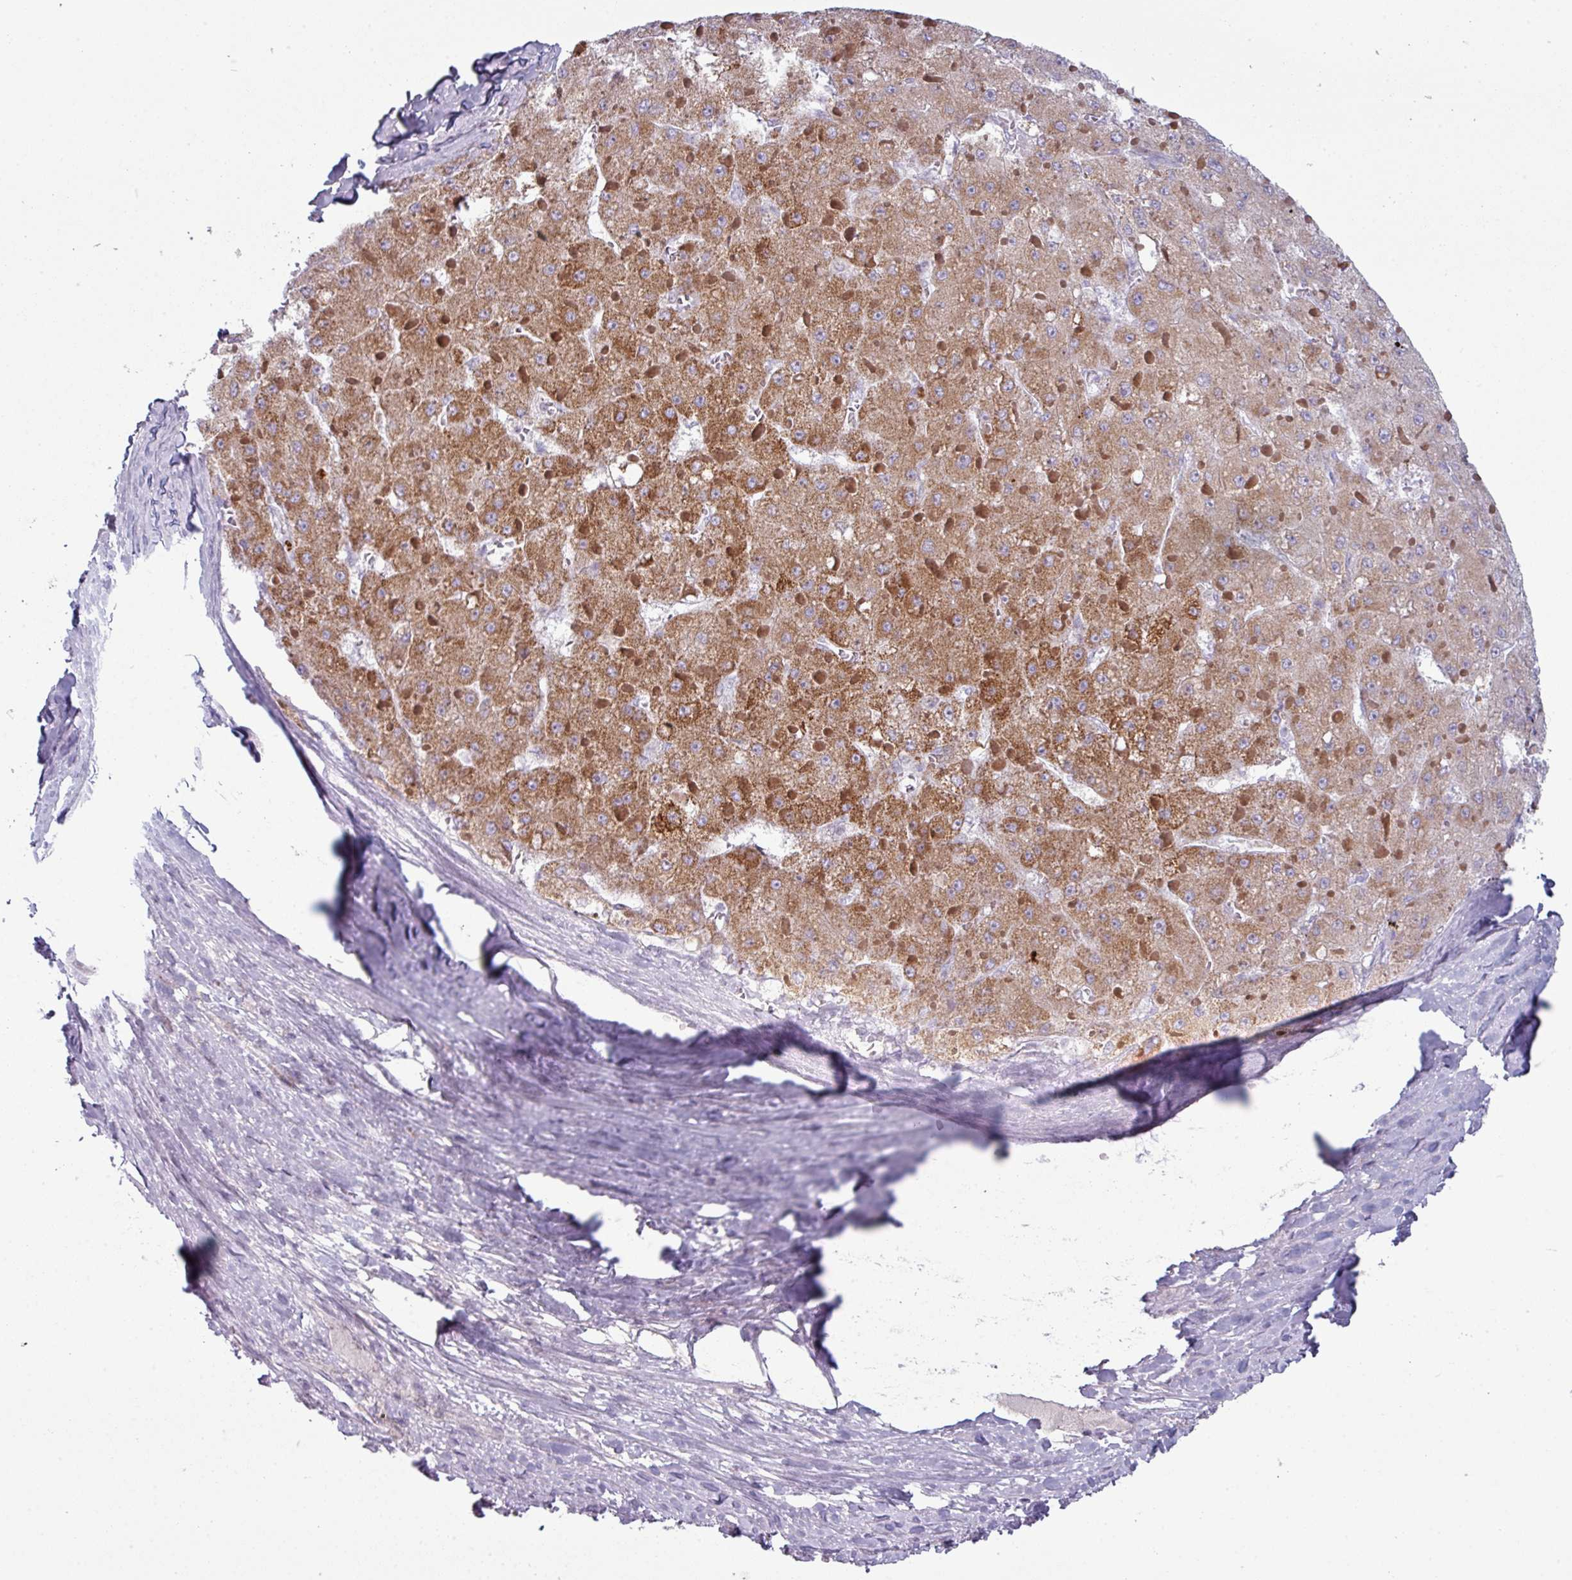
{"staining": {"intensity": "moderate", "quantity": ">75%", "location": "cytoplasmic/membranous"}, "tissue": "liver cancer", "cell_type": "Tumor cells", "image_type": "cancer", "snomed": [{"axis": "morphology", "description": "Carcinoma, Hepatocellular, NOS"}, {"axis": "topography", "description": "Liver"}], "caption": "The histopathology image shows a brown stain indicating the presence of a protein in the cytoplasmic/membranous of tumor cells in liver hepatocellular carcinoma. (DAB (3,3'-diaminobenzidine) = brown stain, brightfield microscopy at high magnification).", "gene": "ZNF615", "patient": {"sex": "female", "age": 73}}